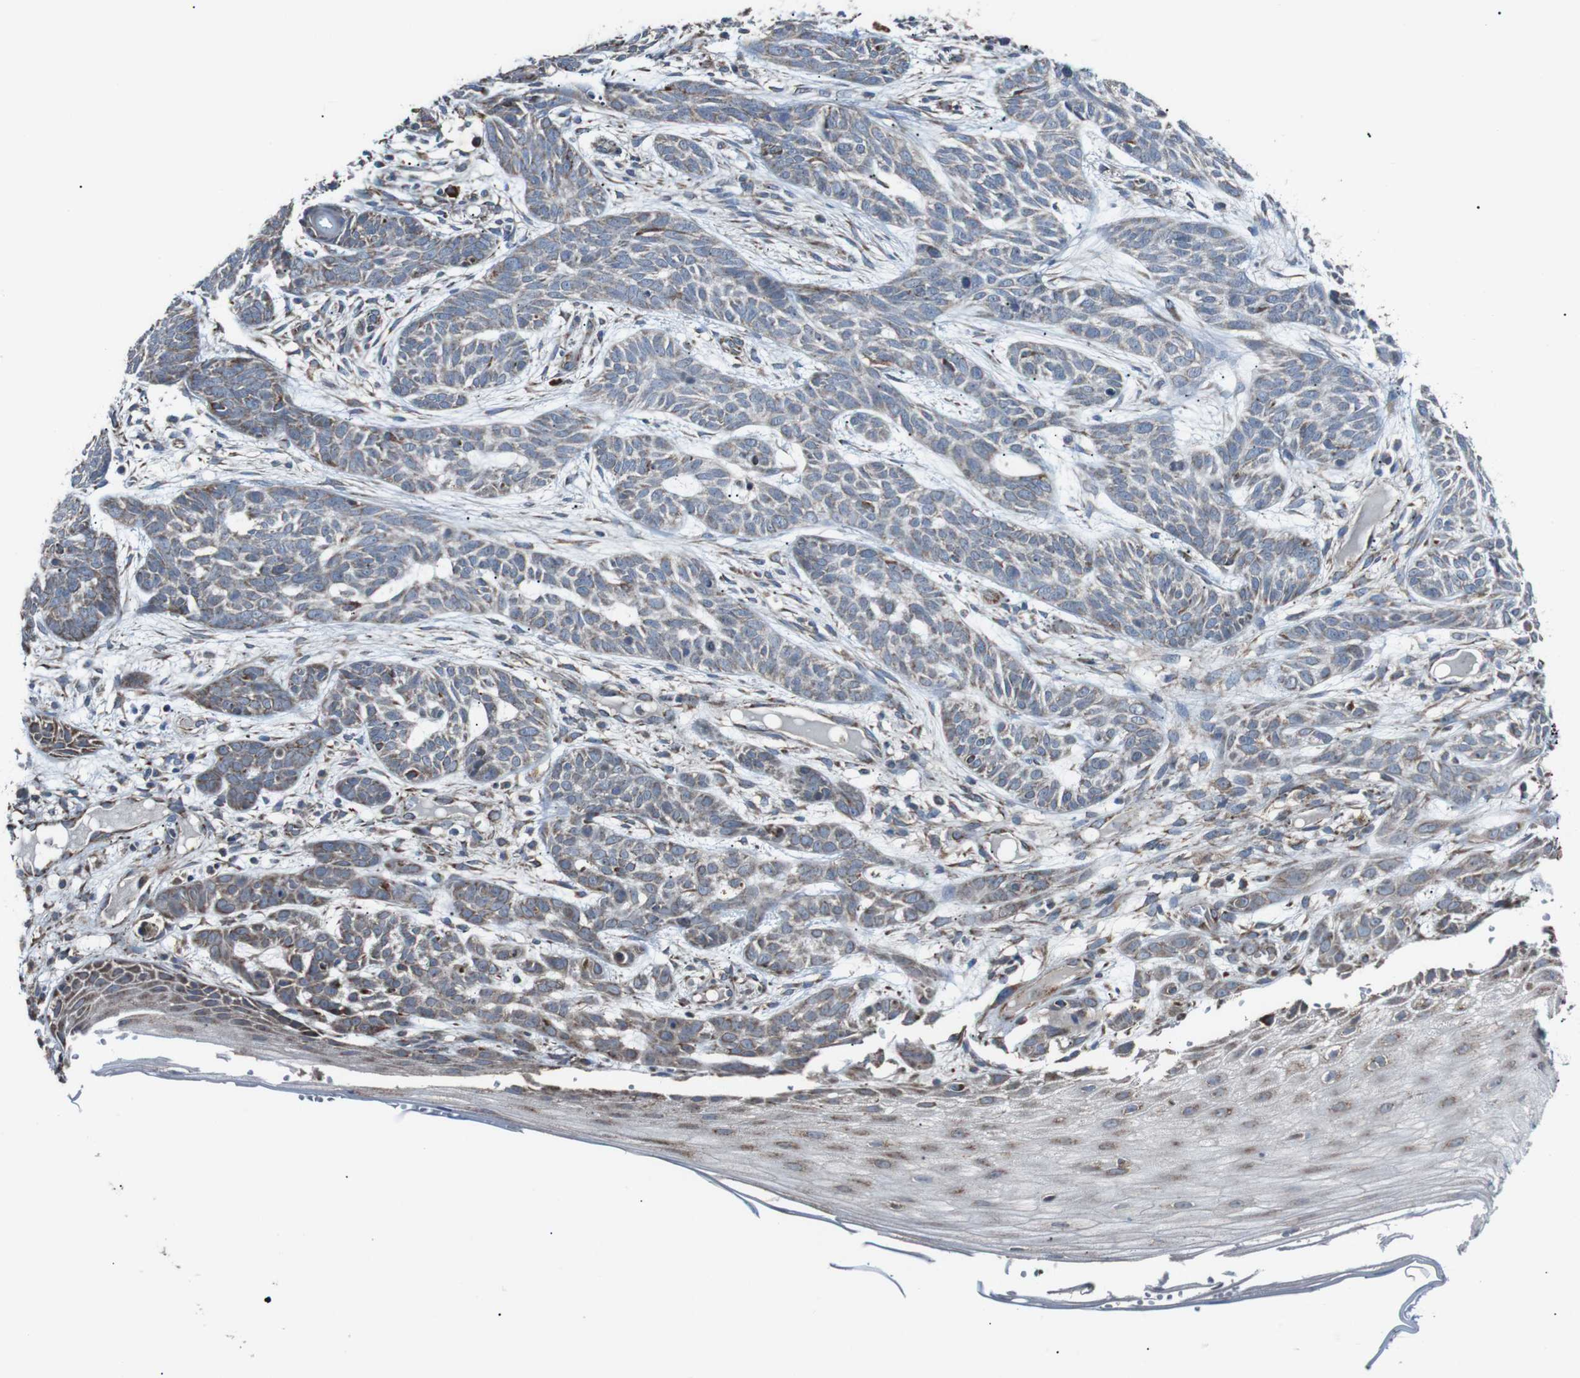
{"staining": {"intensity": "moderate", "quantity": "<25%", "location": "cytoplasmic/membranous"}, "tissue": "skin cancer", "cell_type": "Tumor cells", "image_type": "cancer", "snomed": [{"axis": "morphology", "description": "Basal cell carcinoma"}, {"axis": "topography", "description": "Skin"}], "caption": "Skin basal cell carcinoma stained for a protein exhibits moderate cytoplasmic/membranous positivity in tumor cells.", "gene": "CISD2", "patient": {"sex": "female", "age": 59}}